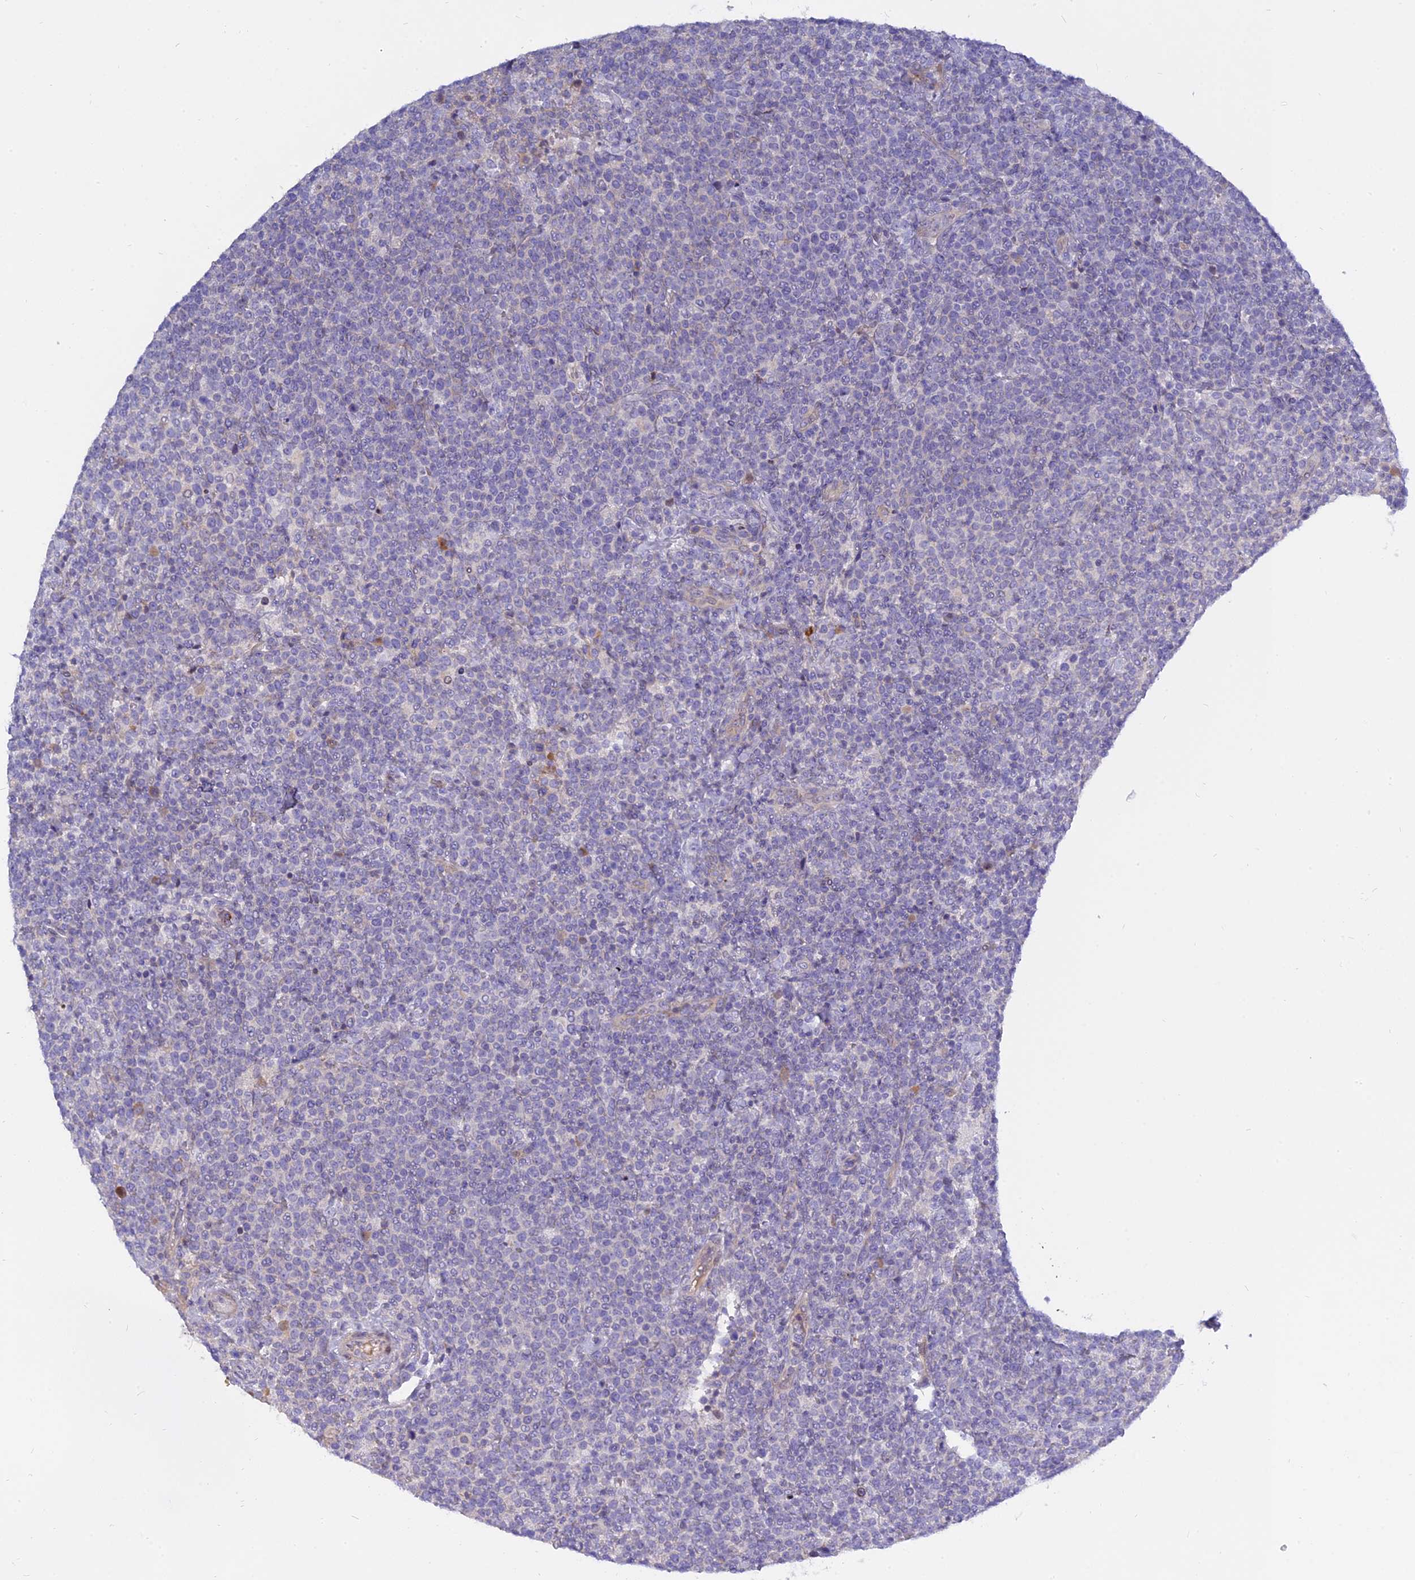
{"staining": {"intensity": "negative", "quantity": "none", "location": "none"}, "tissue": "lymphoma", "cell_type": "Tumor cells", "image_type": "cancer", "snomed": [{"axis": "morphology", "description": "Malignant lymphoma, non-Hodgkin's type, High grade"}, {"axis": "topography", "description": "Lymph node"}], "caption": "Malignant lymphoma, non-Hodgkin's type (high-grade) was stained to show a protein in brown. There is no significant staining in tumor cells.", "gene": "MBD3L1", "patient": {"sex": "male", "age": 61}}